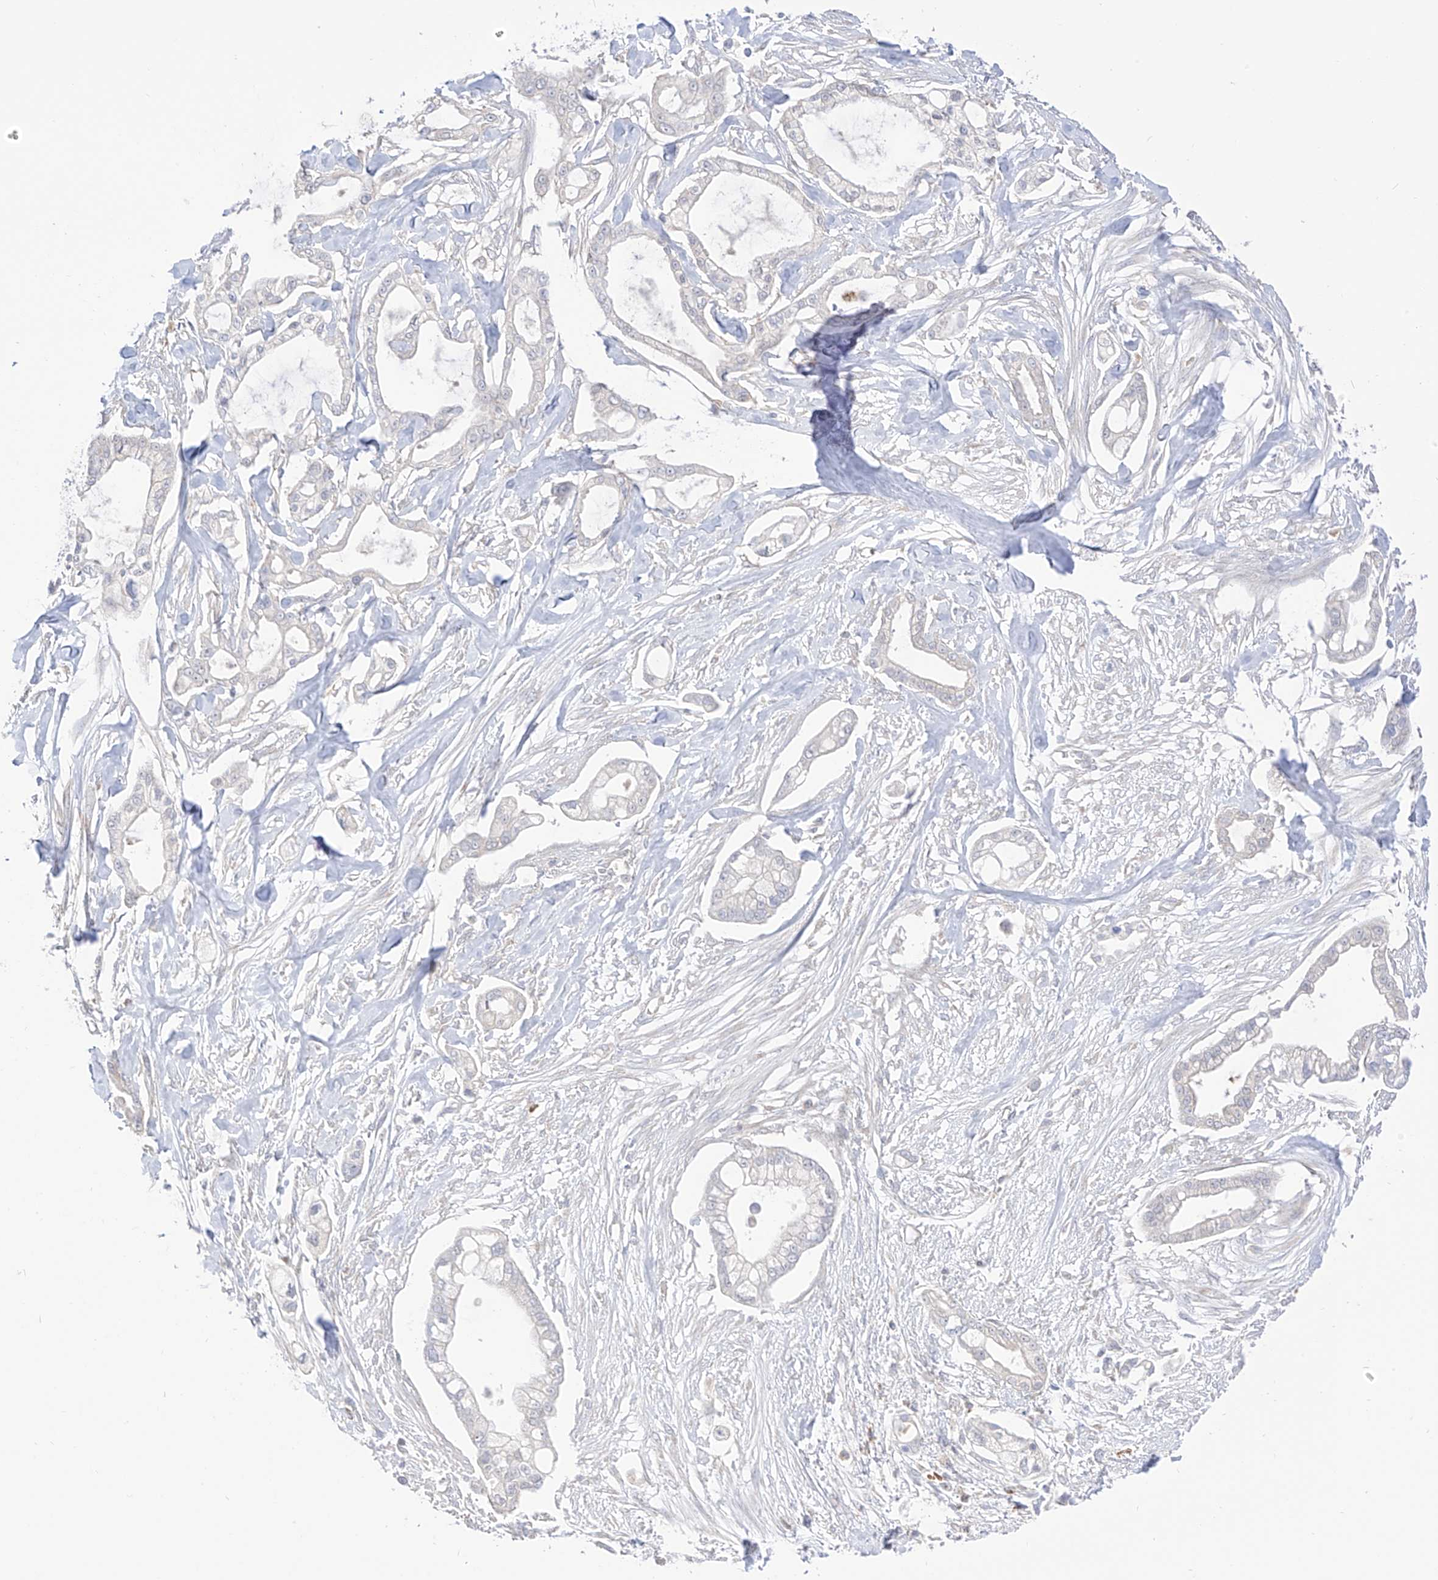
{"staining": {"intensity": "negative", "quantity": "none", "location": "none"}, "tissue": "pancreatic cancer", "cell_type": "Tumor cells", "image_type": "cancer", "snomed": [{"axis": "morphology", "description": "Adenocarcinoma, NOS"}, {"axis": "topography", "description": "Pancreas"}], "caption": "A high-resolution image shows immunohistochemistry staining of pancreatic cancer (adenocarcinoma), which exhibits no significant staining in tumor cells.", "gene": "SYTL3", "patient": {"sex": "male", "age": 68}}